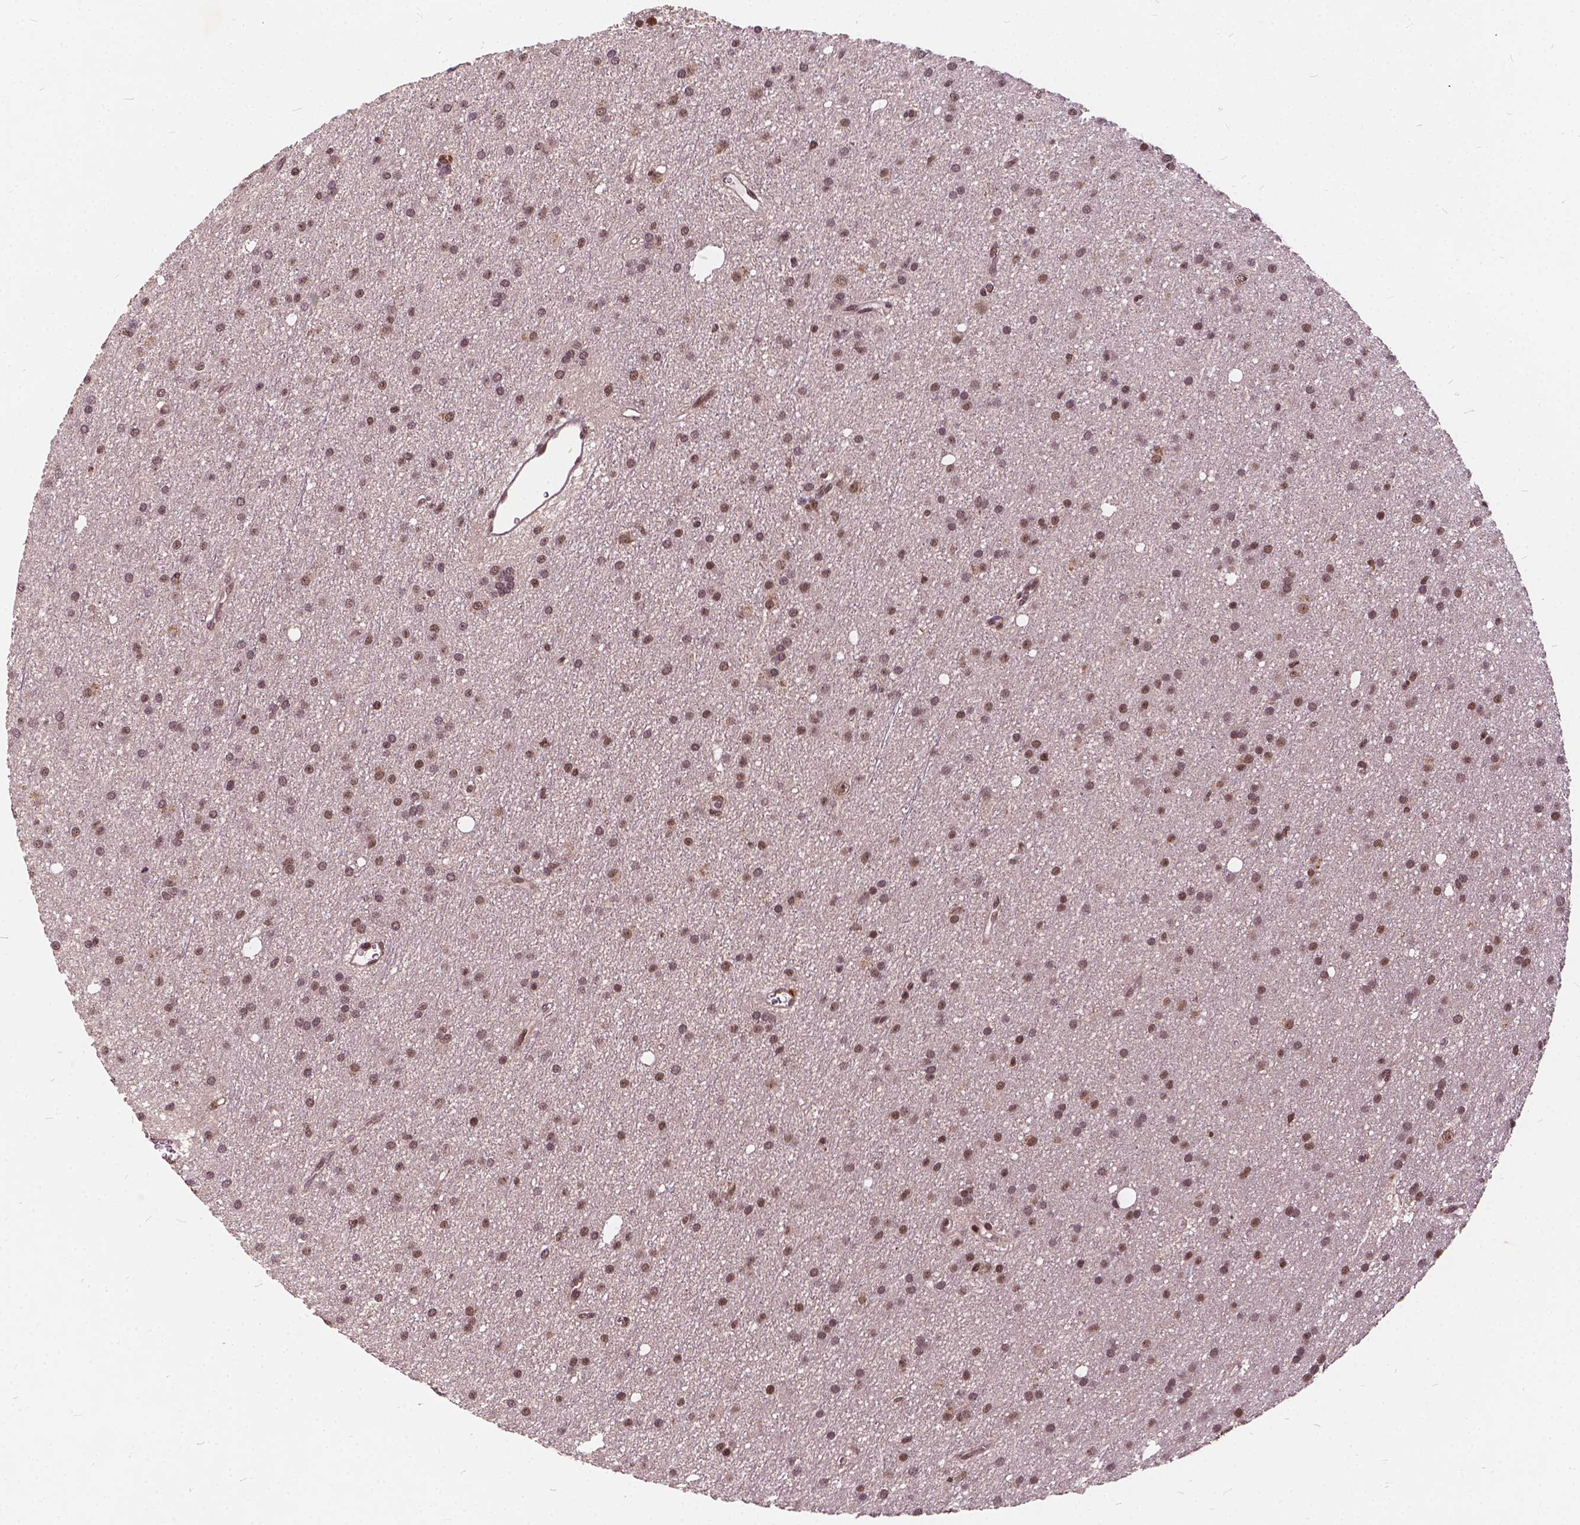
{"staining": {"intensity": "moderate", "quantity": ">75%", "location": "nuclear"}, "tissue": "glioma", "cell_type": "Tumor cells", "image_type": "cancer", "snomed": [{"axis": "morphology", "description": "Glioma, malignant, Low grade"}, {"axis": "topography", "description": "Brain"}], "caption": "The micrograph reveals a brown stain indicating the presence of a protein in the nuclear of tumor cells in malignant glioma (low-grade).", "gene": "GPS2", "patient": {"sex": "male", "age": 27}}